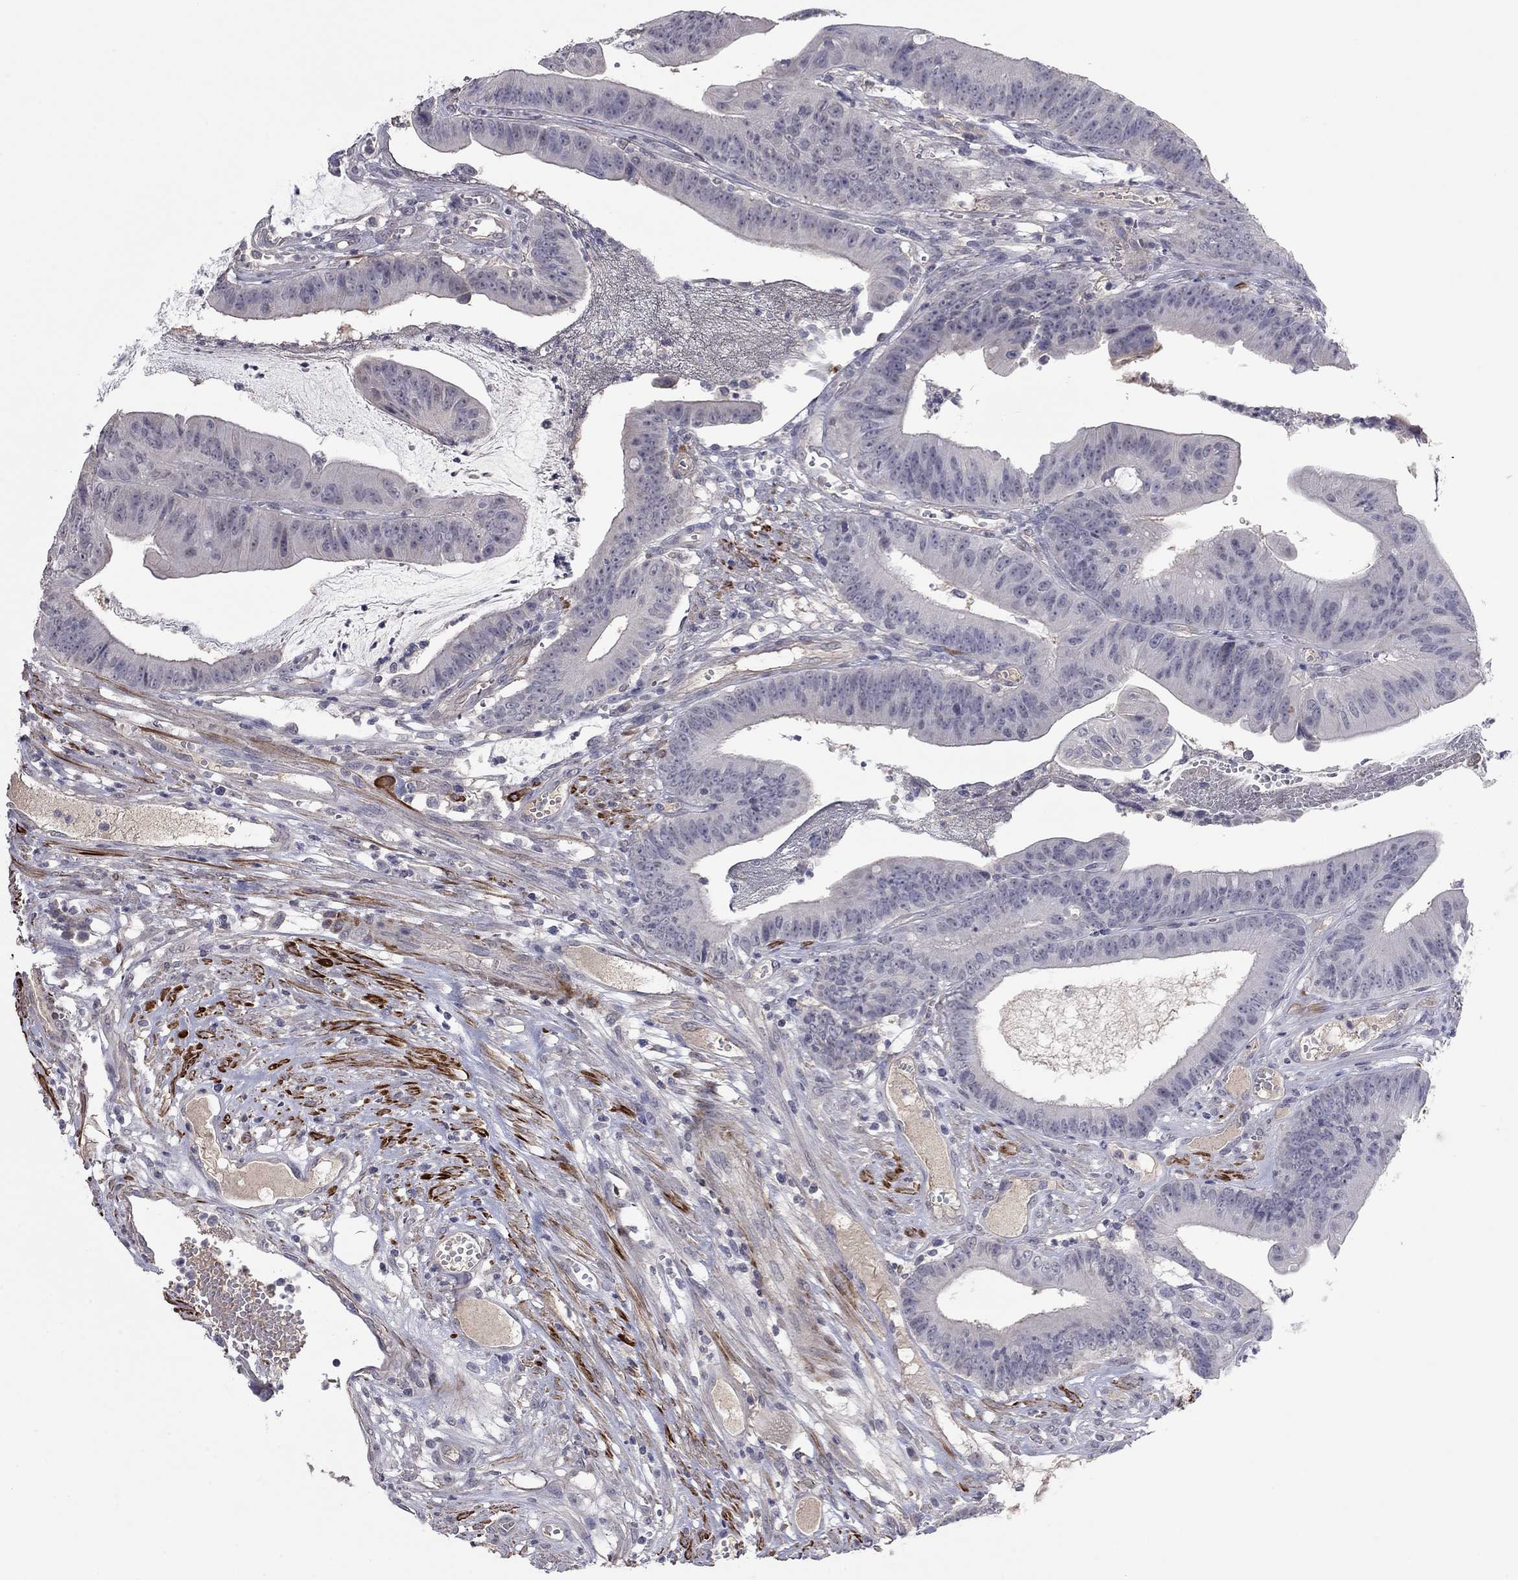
{"staining": {"intensity": "negative", "quantity": "none", "location": "none"}, "tissue": "colorectal cancer", "cell_type": "Tumor cells", "image_type": "cancer", "snomed": [{"axis": "morphology", "description": "Adenocarcinoma, NOS"}, {"axis": "topography", "description": "Colon"}], "caption": "DAB immunohistochemical staining of human colorectal adenocarcinoma reveals no significant expression in tumor cells. (DAB (3,3'-diaminobenzidine) immunohistochemistry visualized using brightfield microscopy, high magnification).", "gene": "IP6K3", "patient": {"sex": "female", "age": 69}}